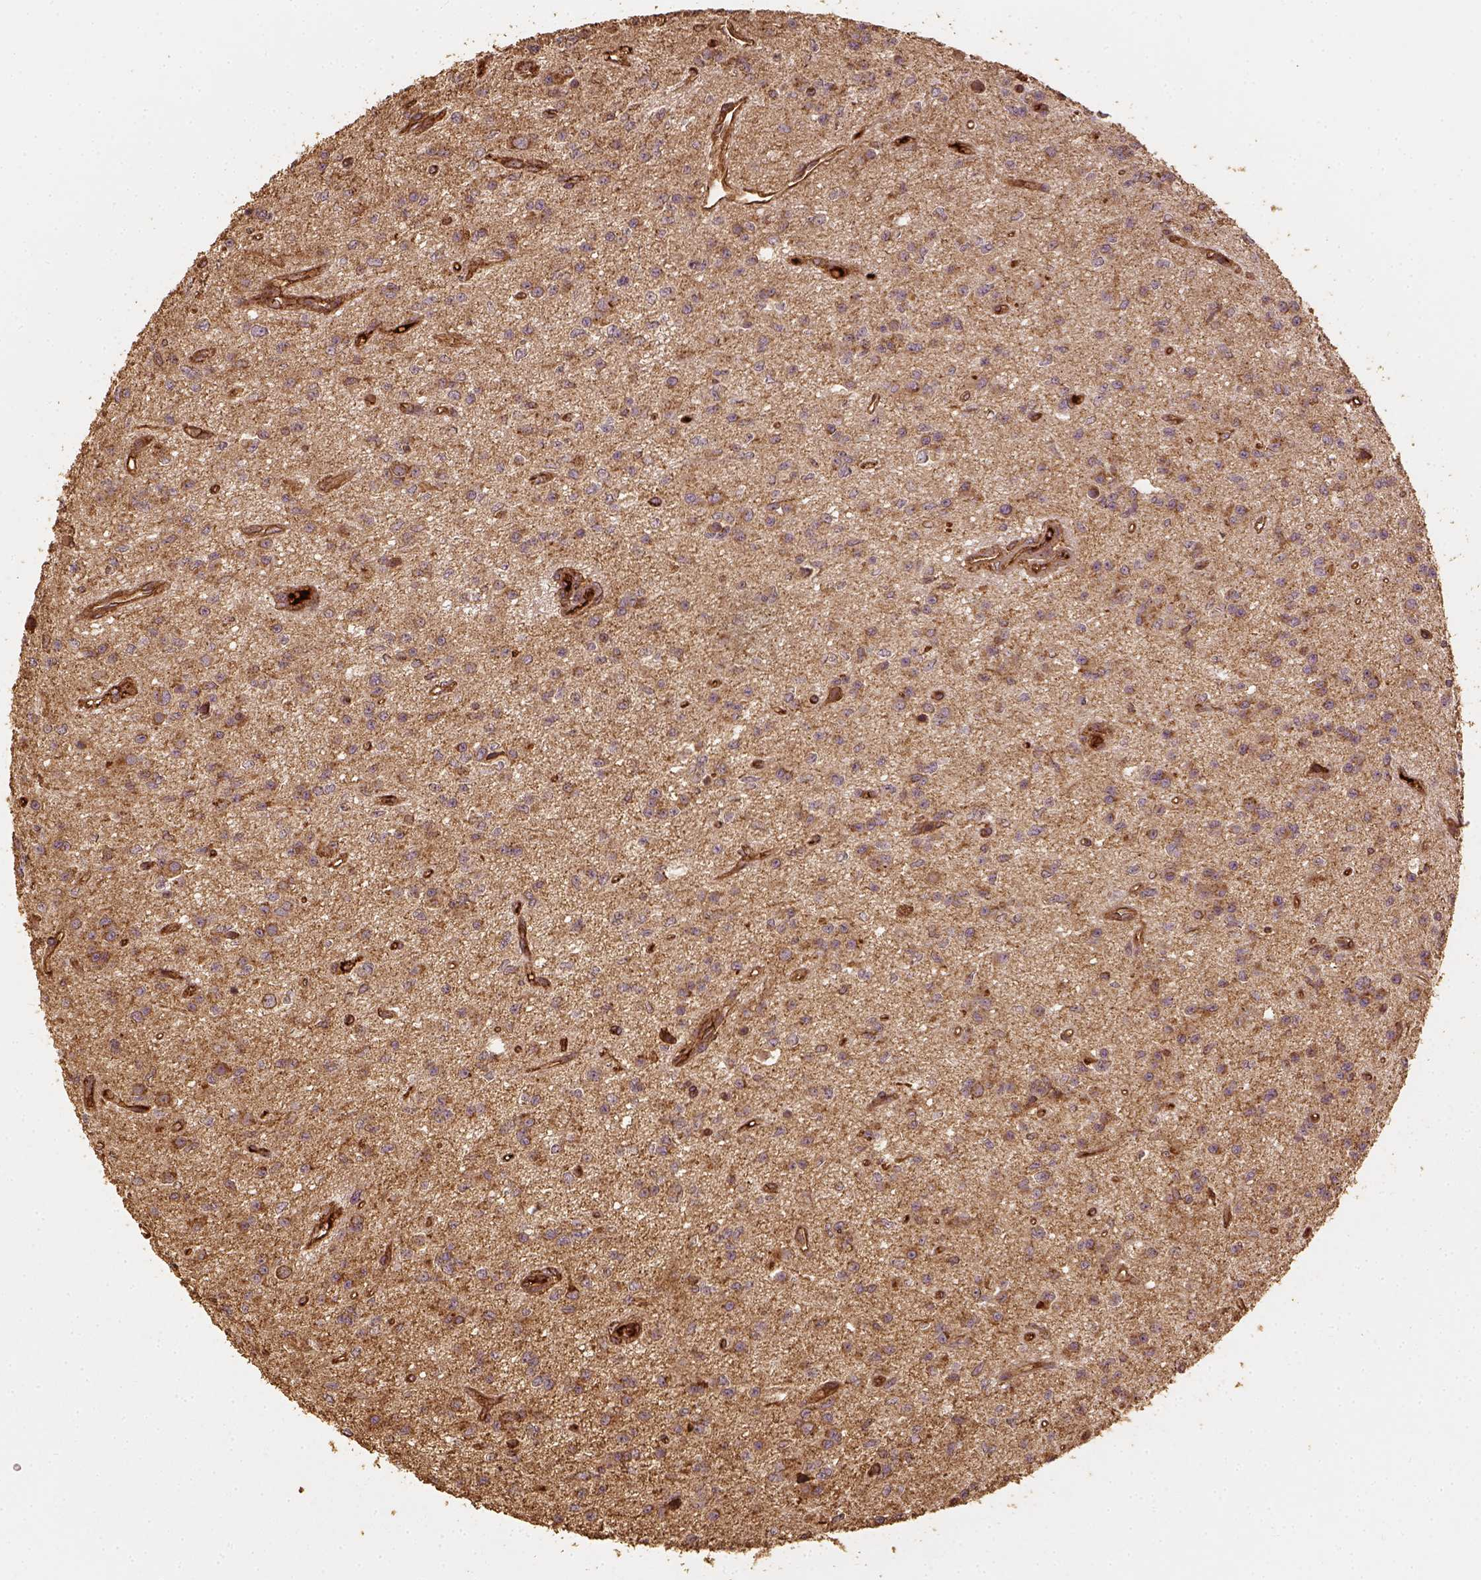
{"staining": {"intensity": "moderate", "quantity": ">75%", "location": "cytoplasmic/membranous"}, "tissue": "glioma", "cell_type": "Tumor cells", "image_type": "cancer", "snomed": [{"axis": "morphology", "description": "Glioma, malignant, Low grade"}, {"axis": "topography", "description": "Brain"}], "caption": "Malignant low-grade glioma tissue demonstrates moderate cytoplasmic/membranous positivity in about >75% of tumor cells", "gene": "VEGFA", "patient": {"sex": "female", "age": 45}}